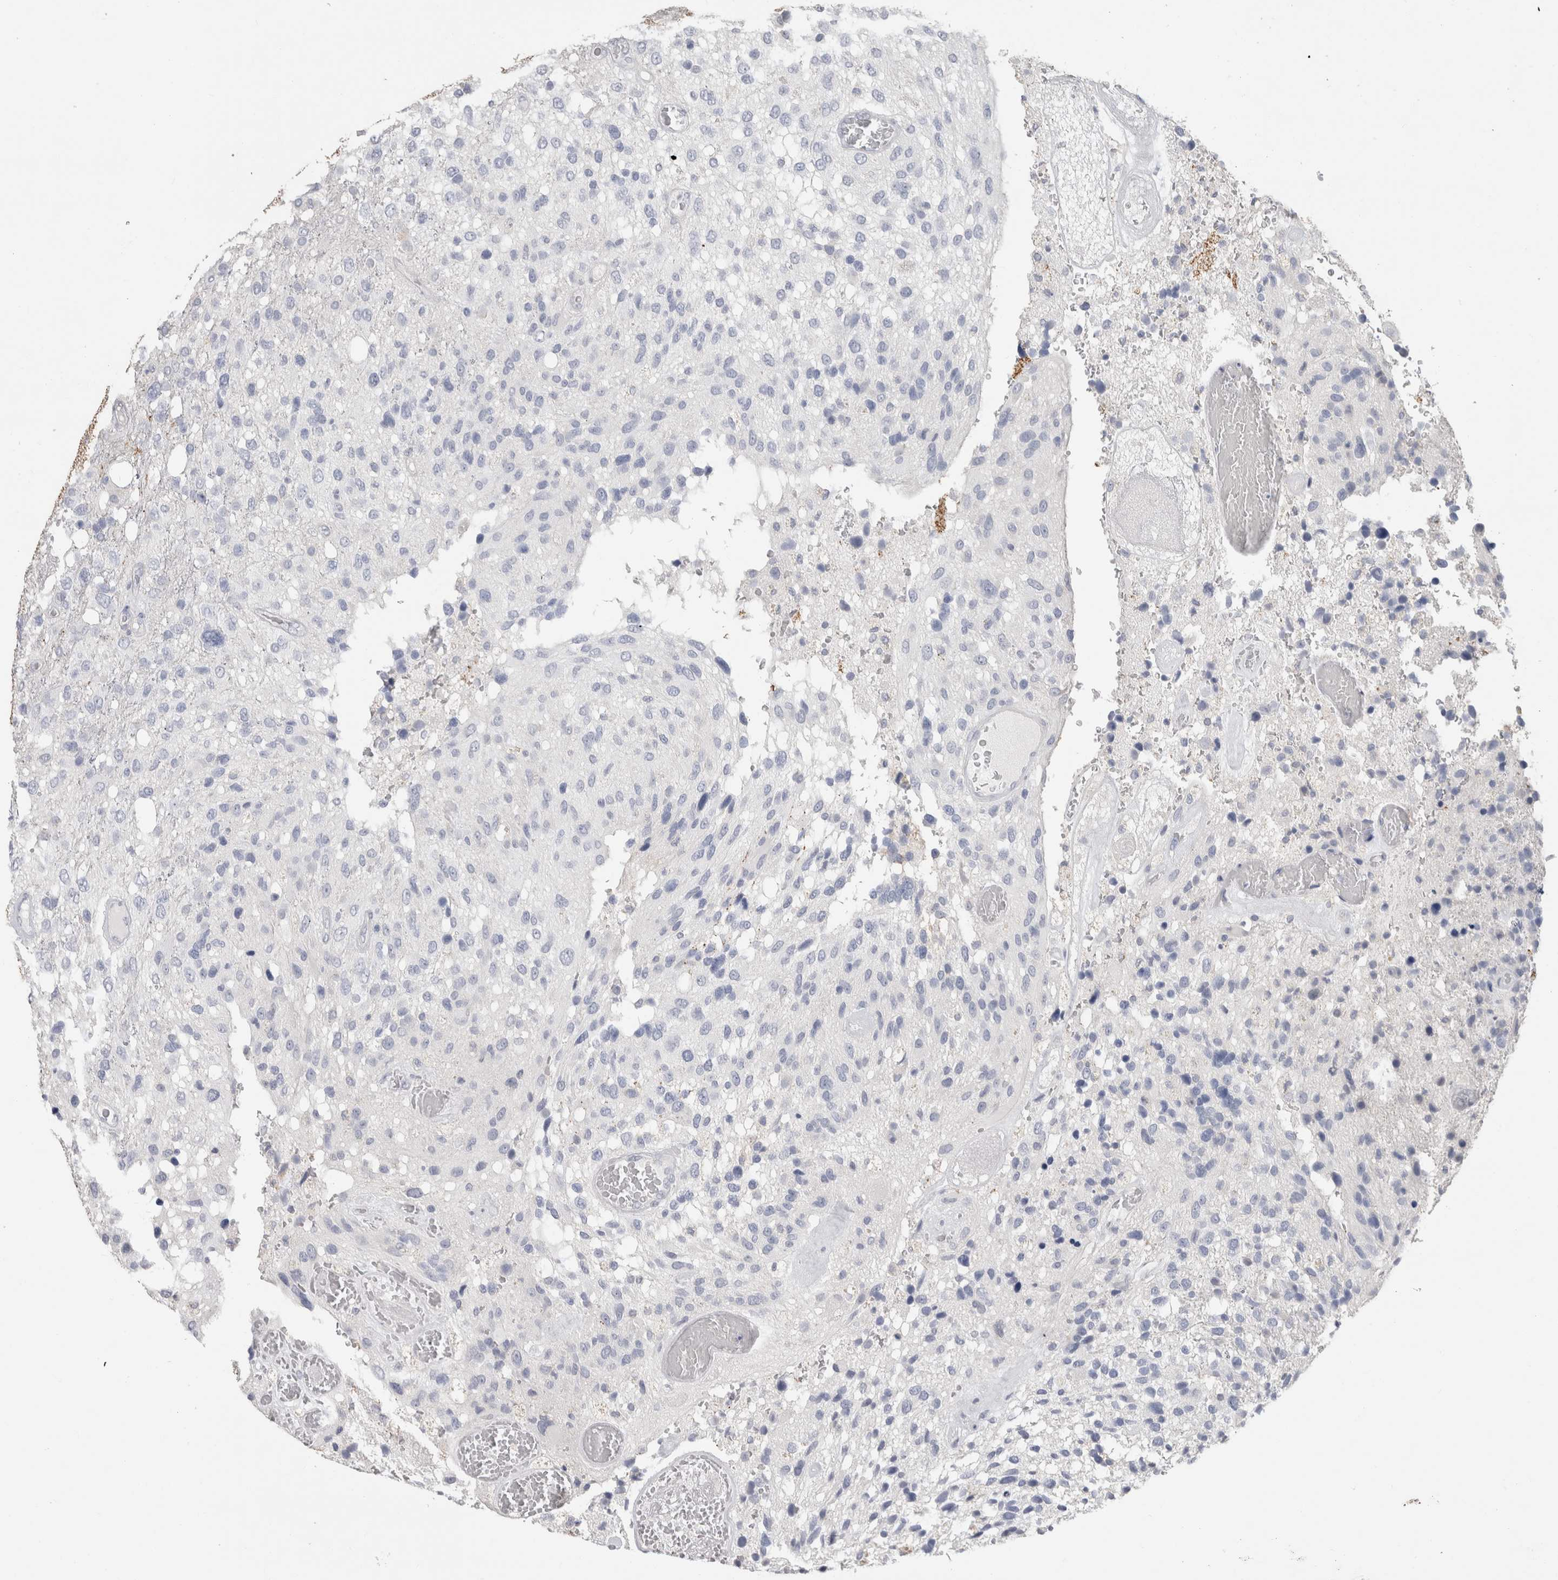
{"staining": {"intensity": "negative", "quantity": "none", "location": "none"}, "tissue": "glioma", "cell_type": "Tumor cells", "image_type": "cancer", "snomed": [{"axis": "morphology", "description": "Glioma, malignant, High grade"}, {"axis": "topography", "description": "Brain"}], "caption": "This is an IHC image of glioma. There is no staining in tumor cells.", "gene": "SLC6A1", "patient": {"sex": "female", "age": 58}}